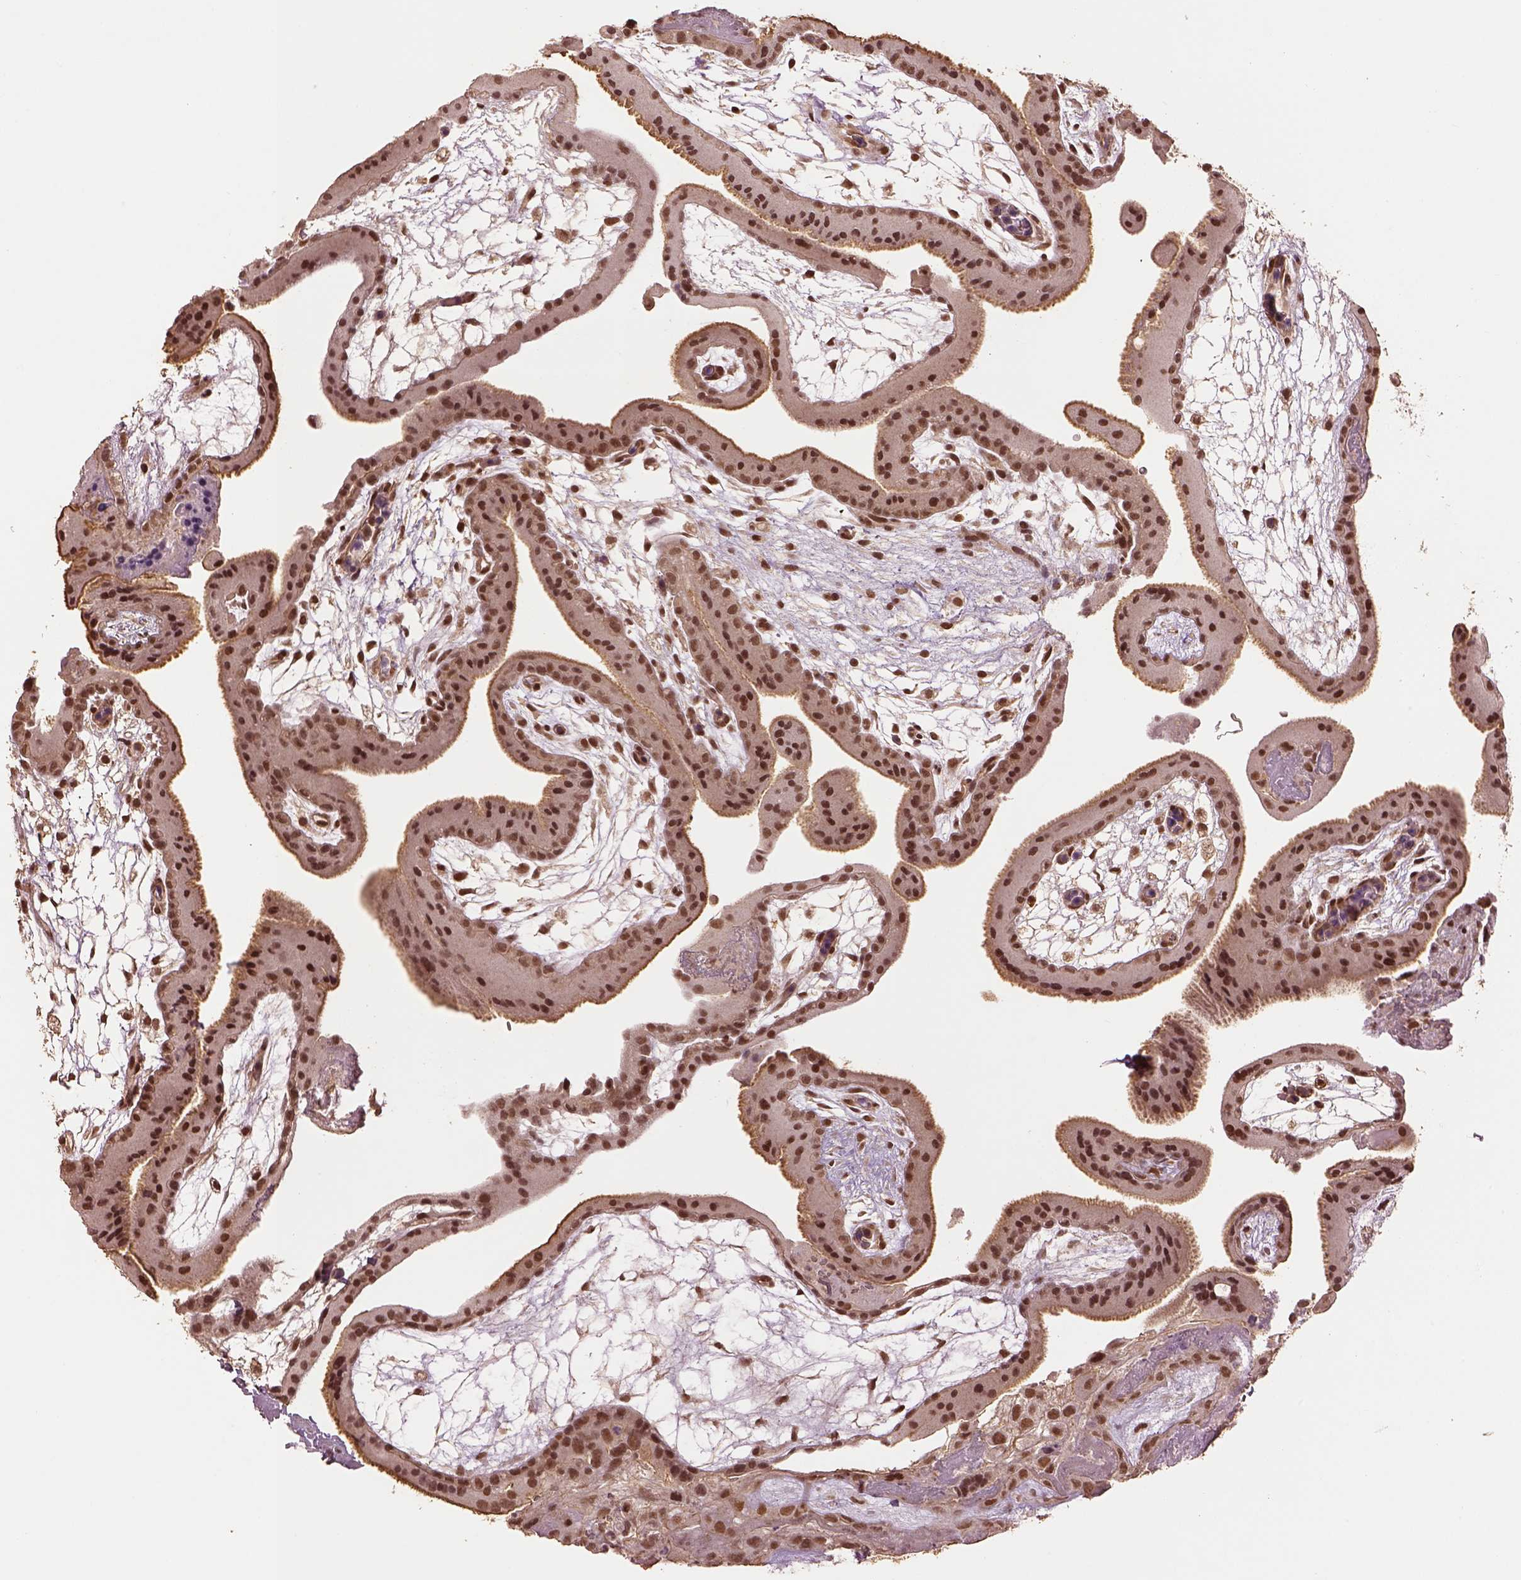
{"staining": {"intensity": "moderate", "quantity": ">75%", "location": "nuclear"}, "tissue": "placenta", "cell_type": "Decidual cells", "image_type": "normal", "snomed": [{"axis": "morphology", "description": "Normal tissue, NOS"}, {"axis": "topography", "description": "Placenta"}], "caption": "Protein expression analysis of unremarkable placenta shows moderate nuclear positivity in about >75% of decidual cells. Ihc stains the protein in brown and the nuclei are stained blue.", "gene": "BRD9", "patient": {"sex": "female", "age": 19}}